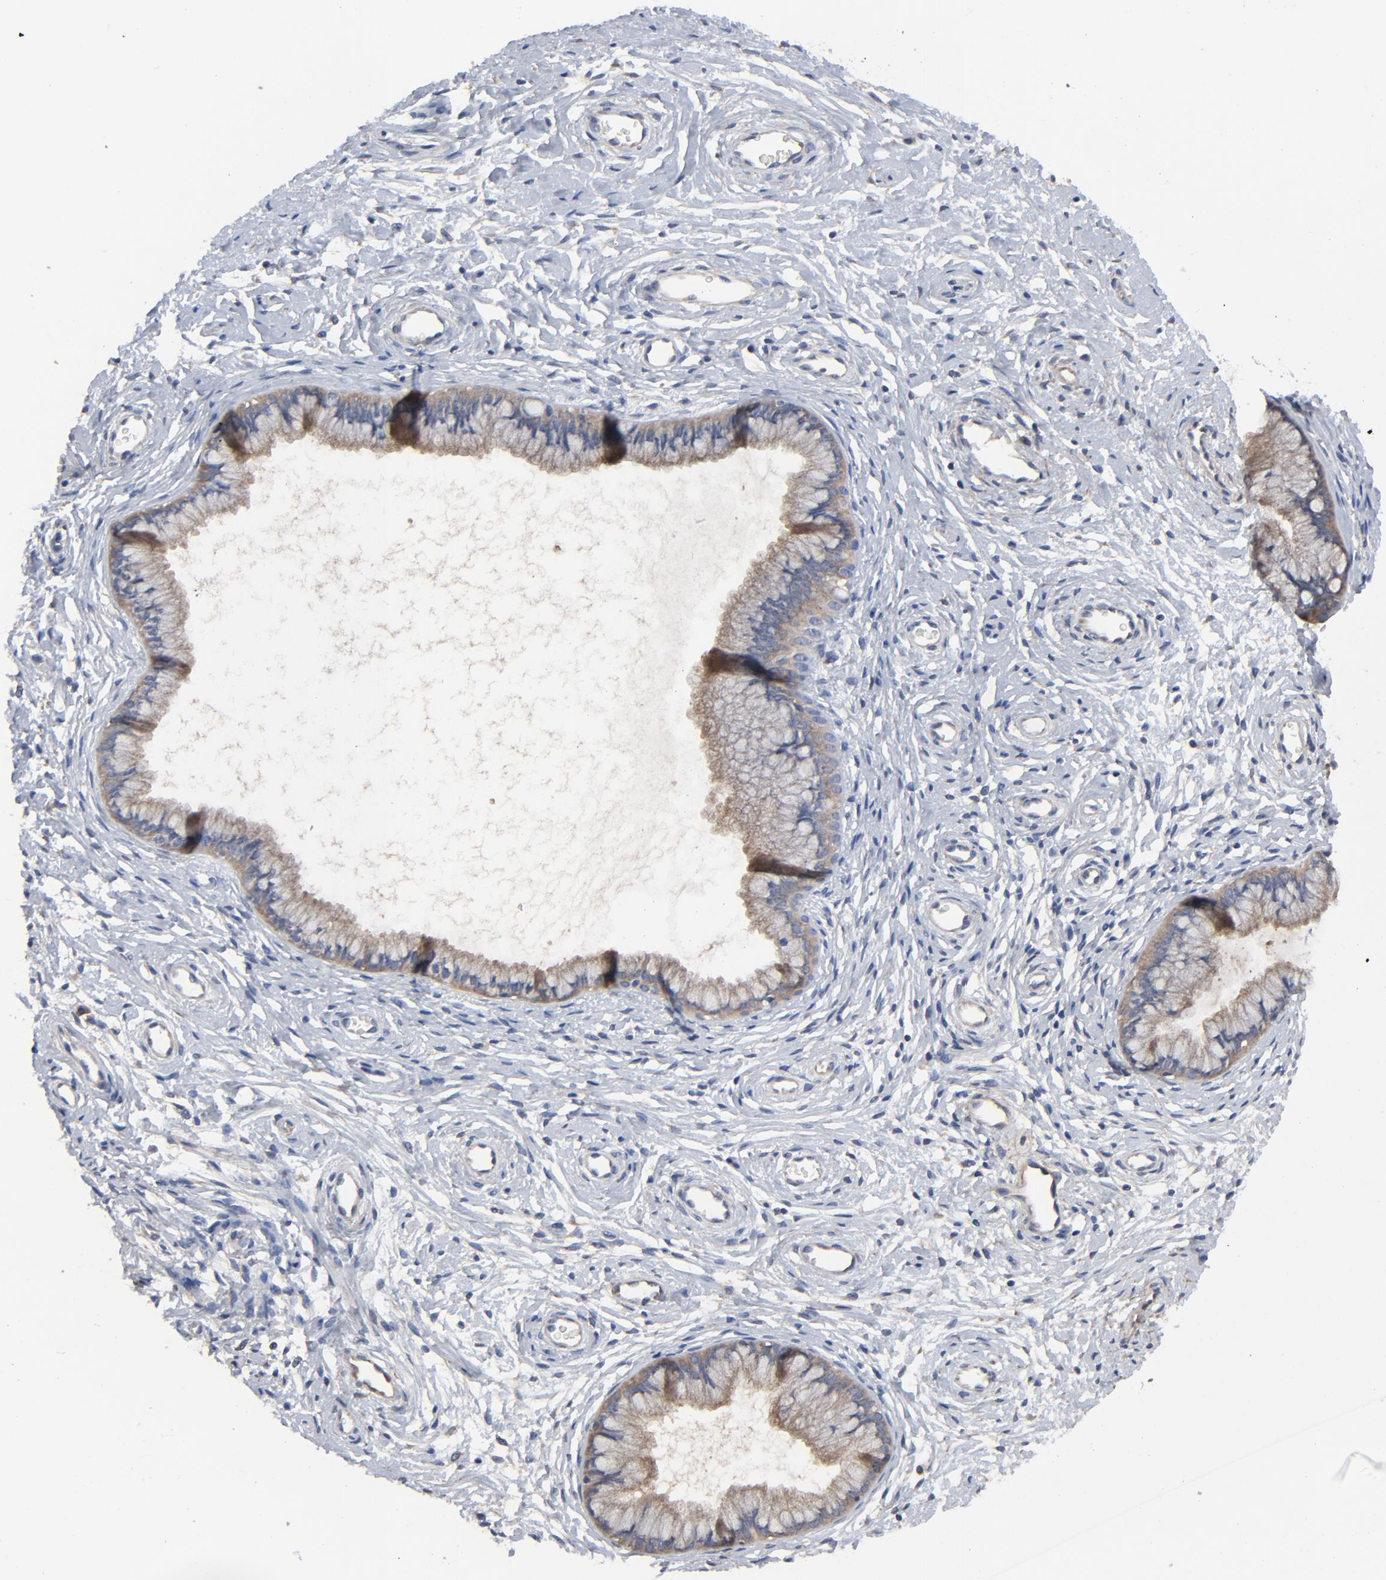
{"staining": {"intensity": "moderate", "quantity": "25%-75%", "location": "cytoplasmic/membranous"}, "tissue": "cervix", "cell_type": "Glandular cells", "image_type": "normal", "snomed": [{"axis": "morphology", "description": "Normal tissue, NOS"}, {"axis": "topography", "description": "Cervix"}], "caption": "Glandular cells reveal moderate cytoplasmic/membranous positivity in about 25%-75% of cells in benign cervix. Using DAB (3,3'-diaminobenzidine) (brown) and hematoxylin (blue) stains, captured at high magnification using brightfield microscopy.", "gene": "DYNLT3", "patient": {"sex": "female", "age": 39}}